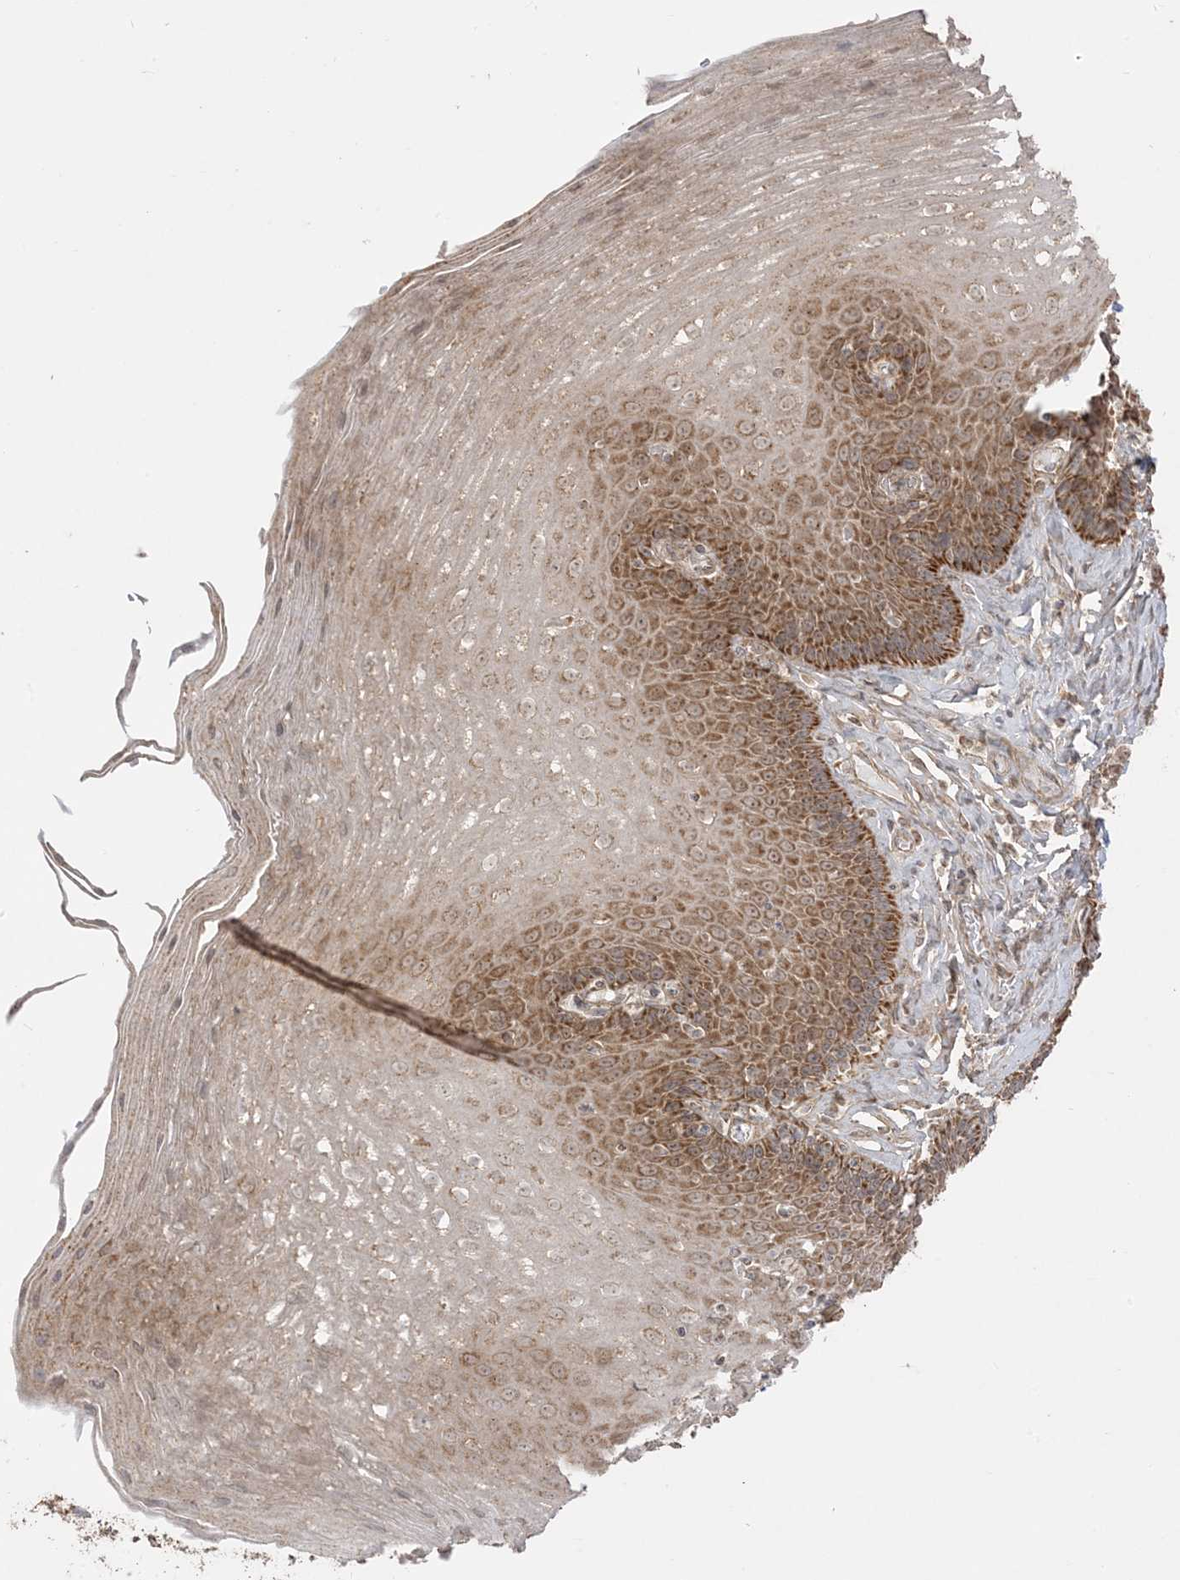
{"staining": {"intensity": "strong", "quantity": ">75%", "location": "cytoplasmic/membranous"}, "tissue": "esophagus", "cell_type": "Squamous epithelial cells", "image_type": "normal", "snomed": [{"axis": "morphology", "description": "Normal tissue, NOS"}, {"axis": "topography", "description": "Esophagus"}], "caption": "Immunohistochemical staining of unremarkable human esophagus demonstrates >75% levels of strong cytoplasmic/membranous protein staining in approximately >75% of squamous epithelial cells. Using DAB (3,3'-diaminobenzidine) (brown) and hematoxylin (blue) stains, captured at high magnification using brightfield microscopy.", "gene": "SIRT3", "patient": {"sex": "female", "age": 66}}